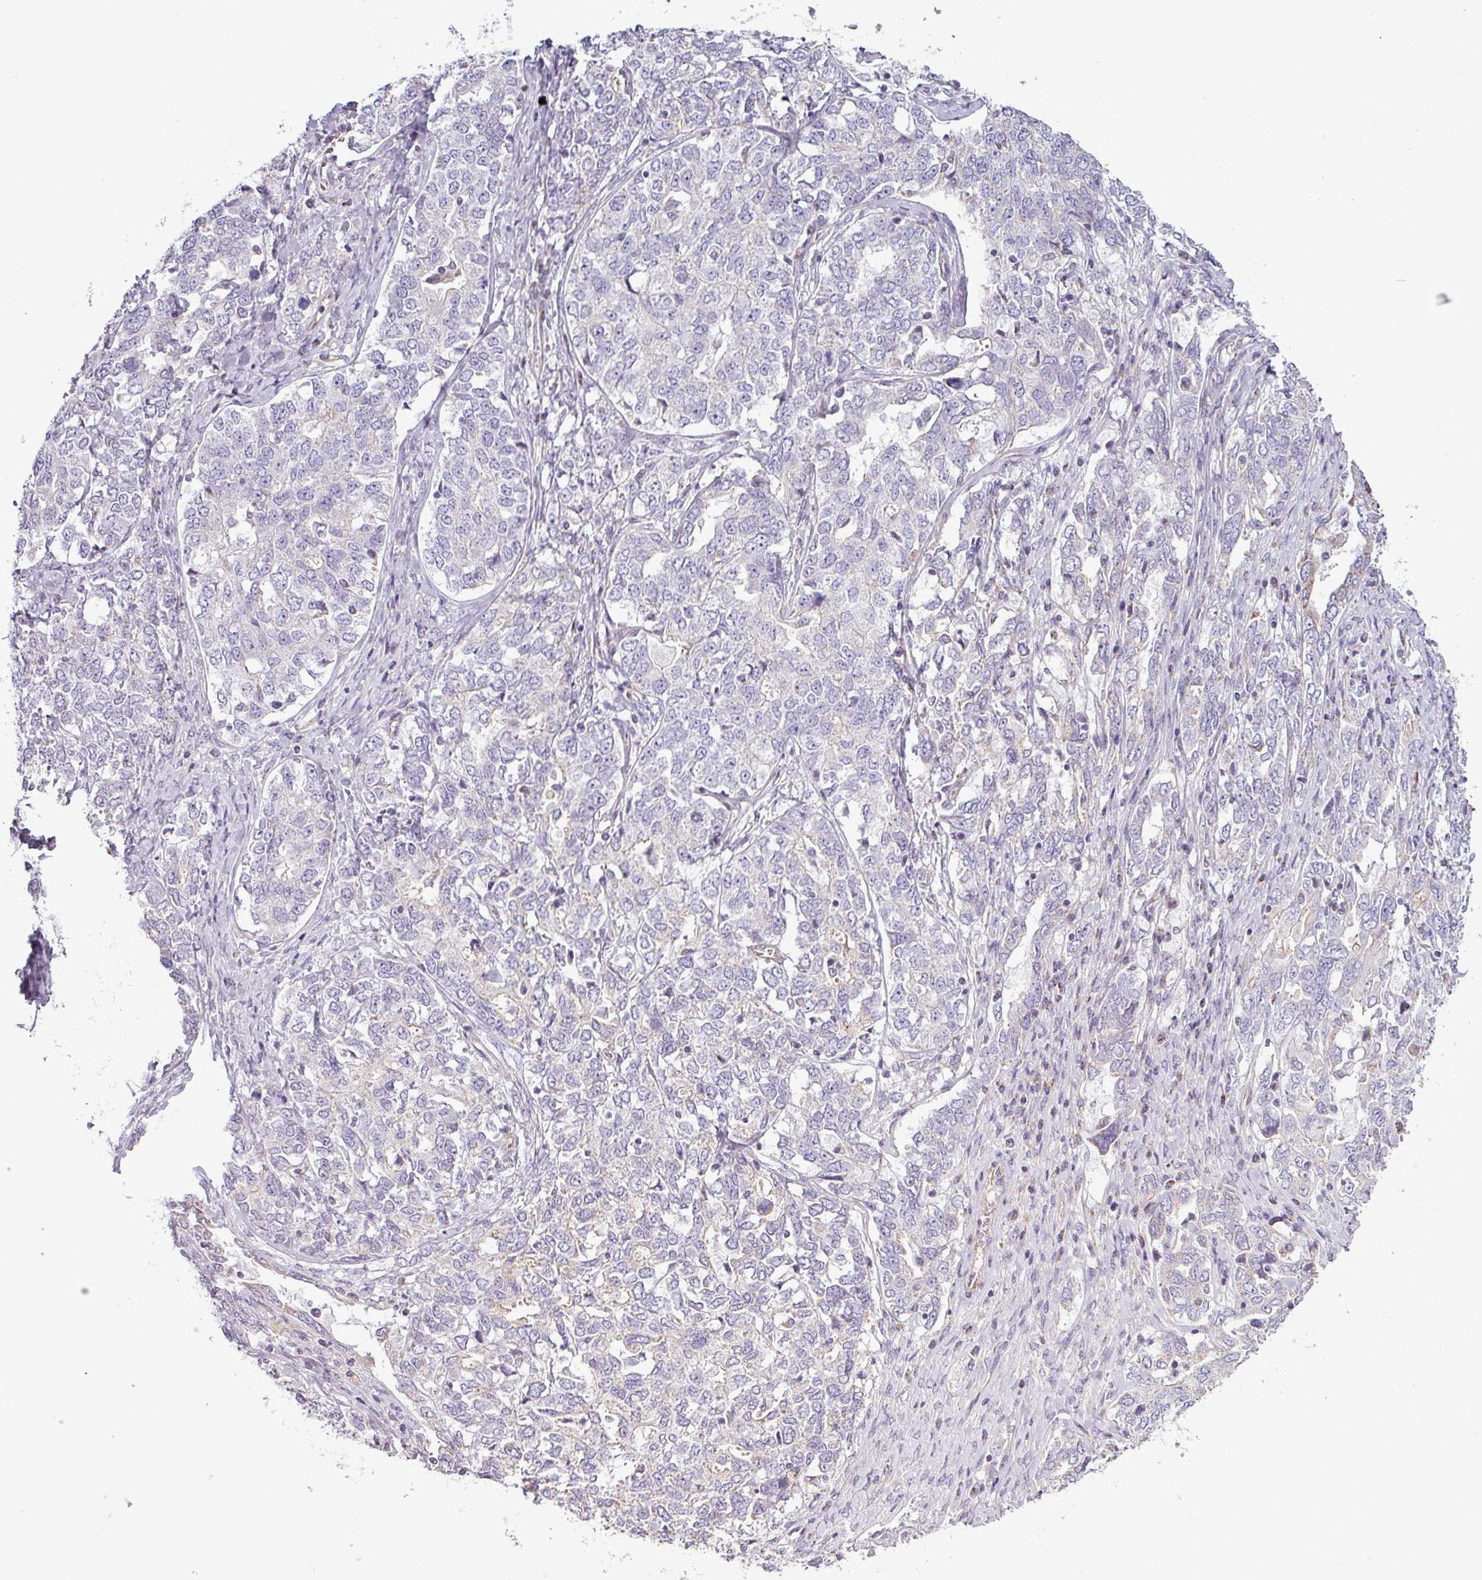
{"staining": {"intensity": "negative", "quantity": "none", "location": "none"}, "tissue": "ovarian cancer", "cell_type": "Tumor cells", "image_type": "cancer", "snomed": [{"axis": "morphology", "description": "Carcinoma, endometroid"}, {"axis": "topography", "description": "Ovary"}], "caption": "Ovarian cancer (endometroid carcinoma) was stained to show a protein in brown. There is no significant expression in tumor cells.", "gene": "BTN2A2", "patient": {"sex": "female", "age": 62}}